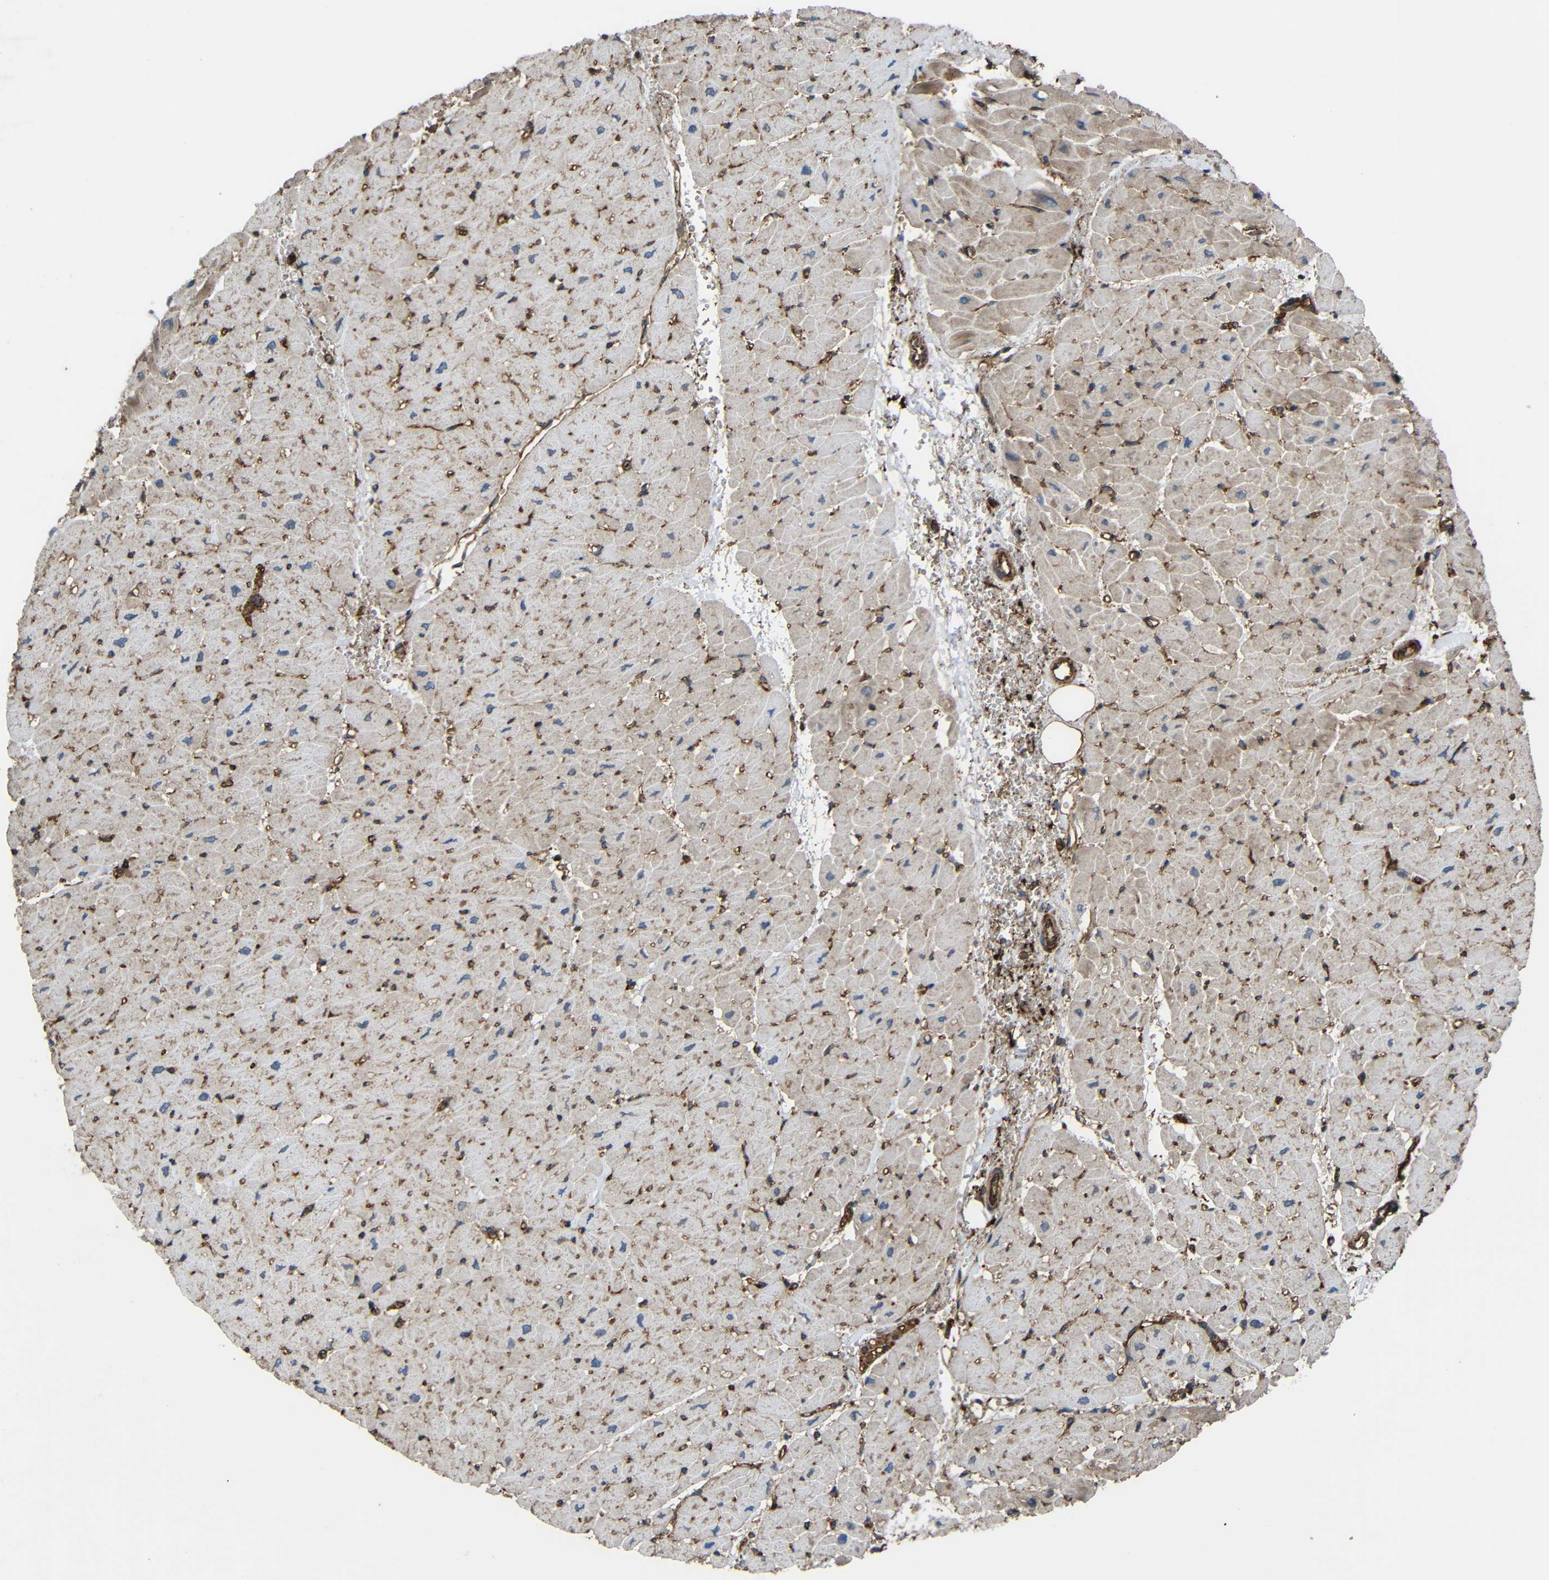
{"staining": {"intensity": "weak", "quantity": "25%-75%", "location": "cytoplasmic/membranous"}, "tissue": "heart muscle", "cell_type": "Cardiomyocytes", "image_type": "normal", "snomed": [{"axis": "morphology", "description": "Normal tissue, NOS"}, {"axis": "topography", "description": "Heart"}], "caption": "This is an image of immunohistochemistry (IHC) staining of normal heart muscle, which shows weak staining in the cytoplasmic/membranous of cardiomyocytes.", "gene": "TREM2", "patient": {"sex": "male", "age": 45}}